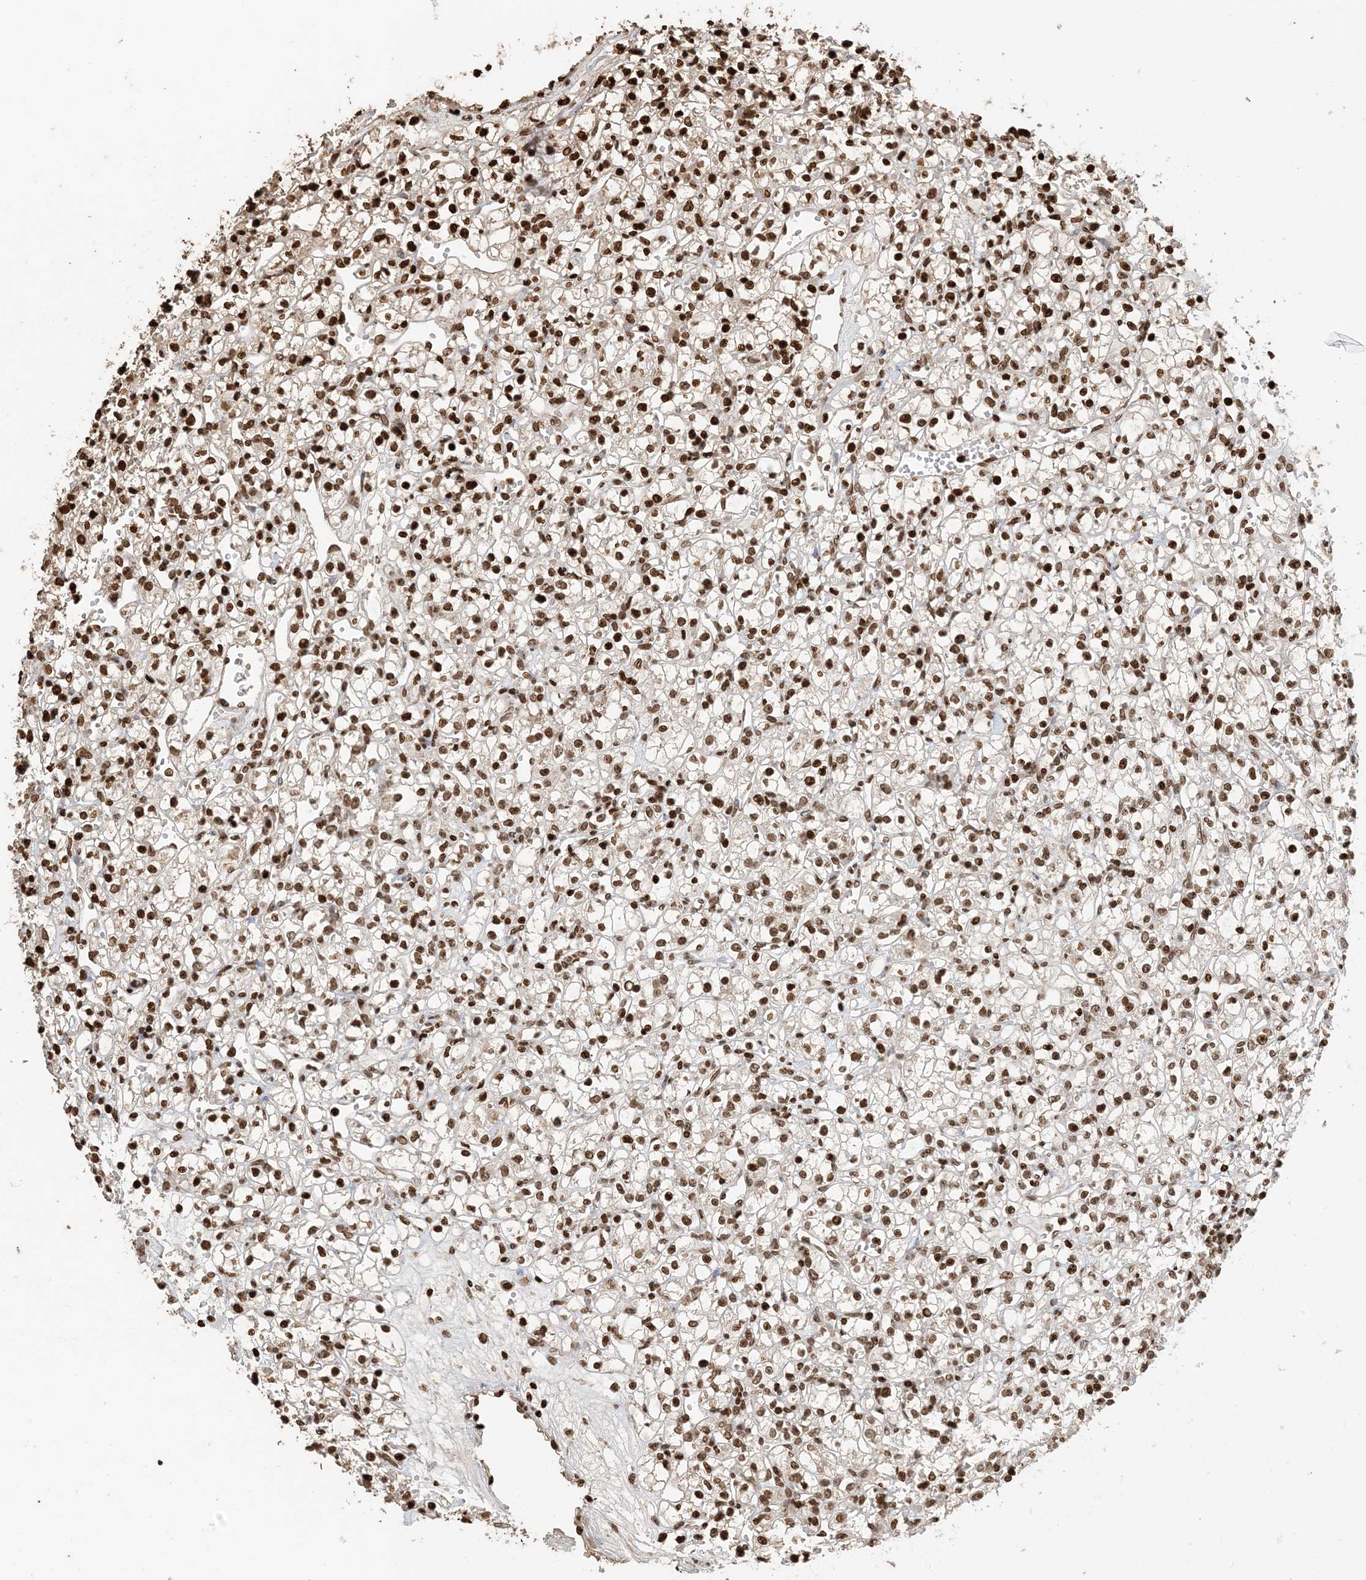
{"staining": {"intensity": "strong", "quantity": ">75%", "location": "nuclear"}, "tissue": "renal cancer", "cell_type": "Tumor cells", "image_type": "cancer", "snomed": [{"axis": "morphology", "description": "Adenocarcinoma, NOS"}, {"axis": "topography", "description": "Kidney"}], "caption": "Immunohistochemical staining of human adenocarcinoma (renal) exhibits high levels of strong nuclear protein positivity in approximately >75% of tumor cells.", "gene": "H3-3B", "patient": {"sex": "female", "age": 59}}